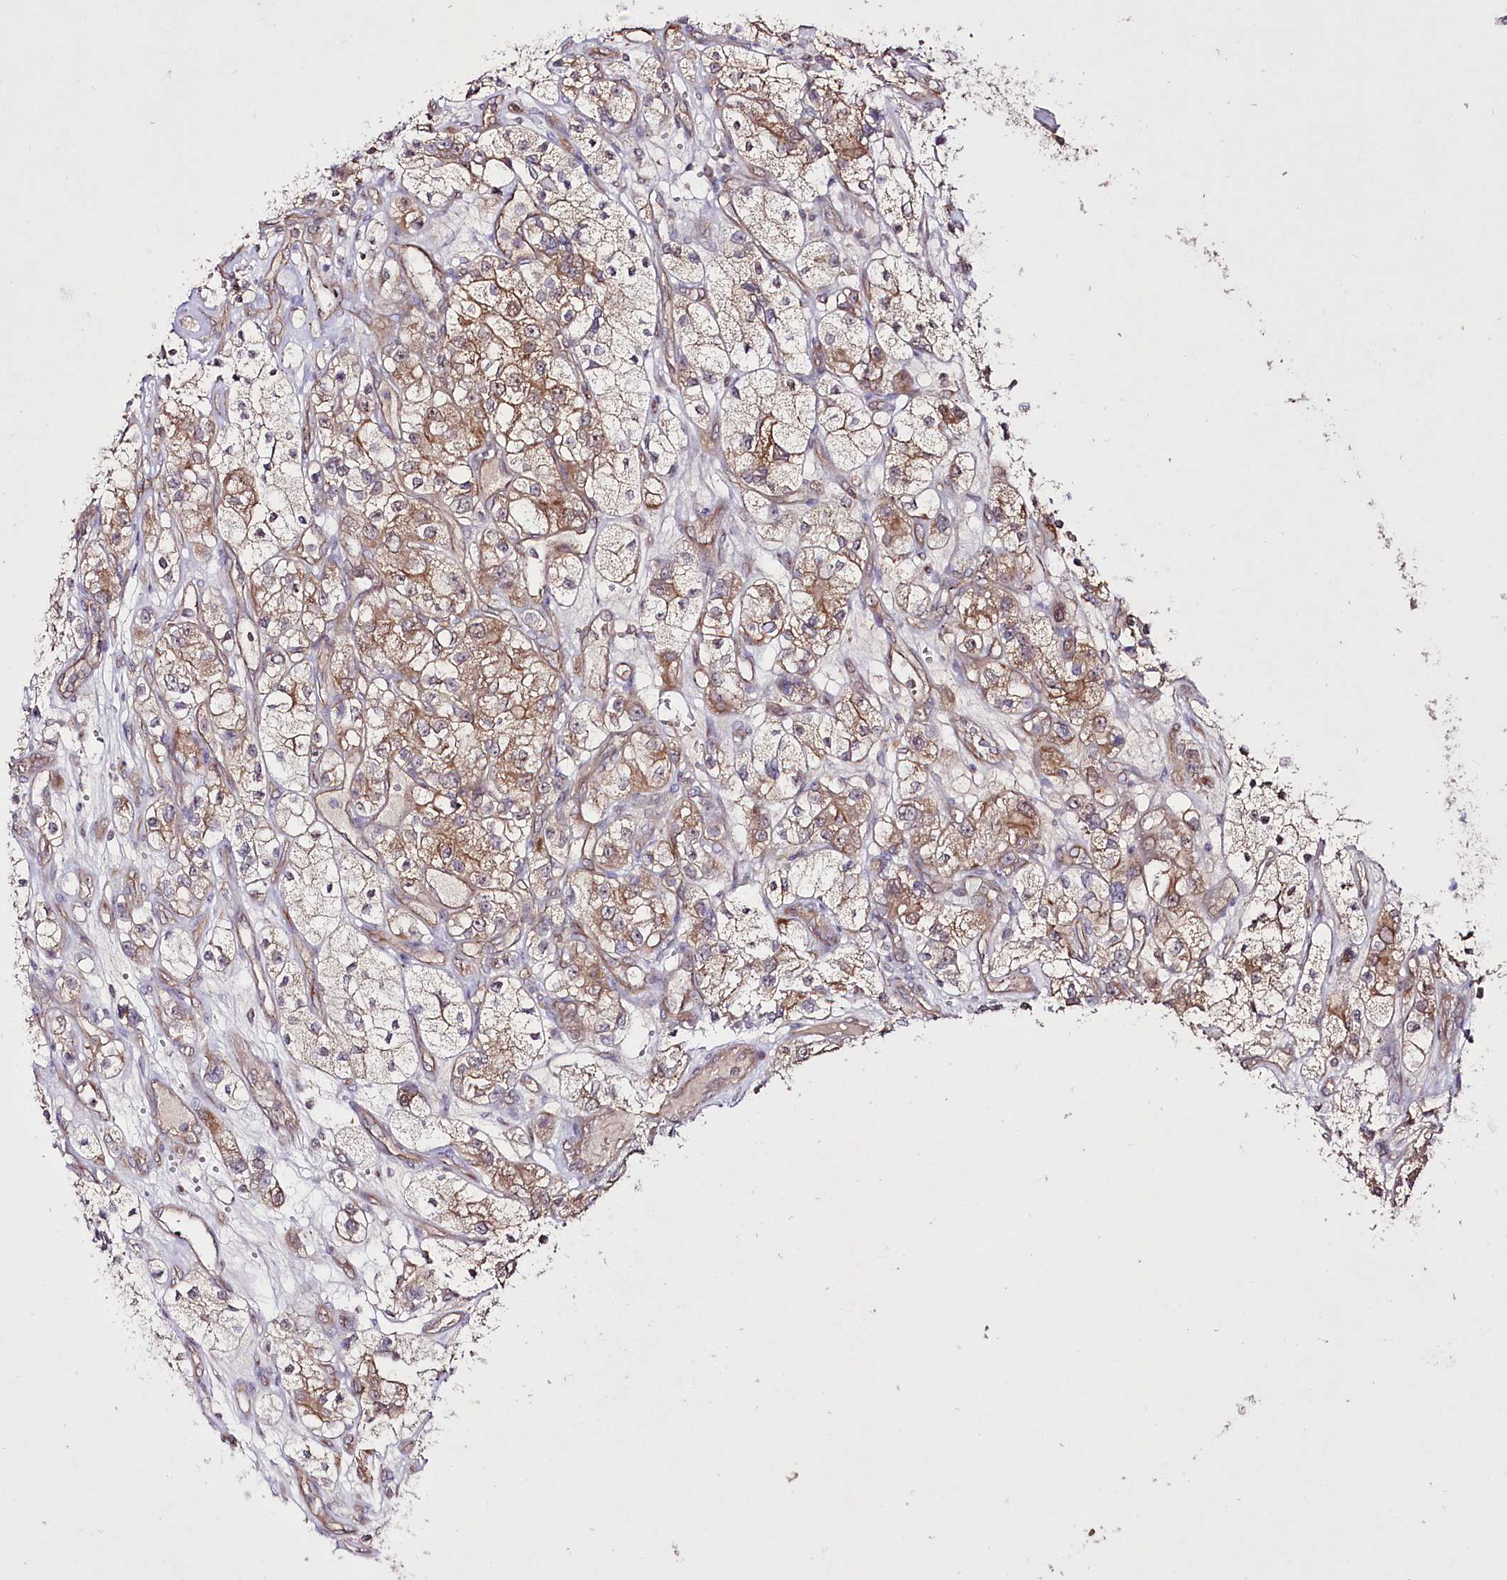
{"staining": {"intensity": "moderate", "quantity": ">75%", "location": "cytoplasmic/membranous"}, "tissue": "renal cancer", "cell_type": "Tumor cells", "image_type": "cancer", "snomed": [{"axis": "morphology", "description": "Adenocarcinoma, NOS"}, {"axis": "topography", "description": "Kidney"}], "caption": "Immunohistochemical staining of human renal cancer reveals moderate cytoplasmic/membranous protein expression in about >75% of tumor cells. The protein is shown in brown color, while the nuclei are stained blue.", "gene": "REXO2", "patient": {"sex": "female", "age": 57}}